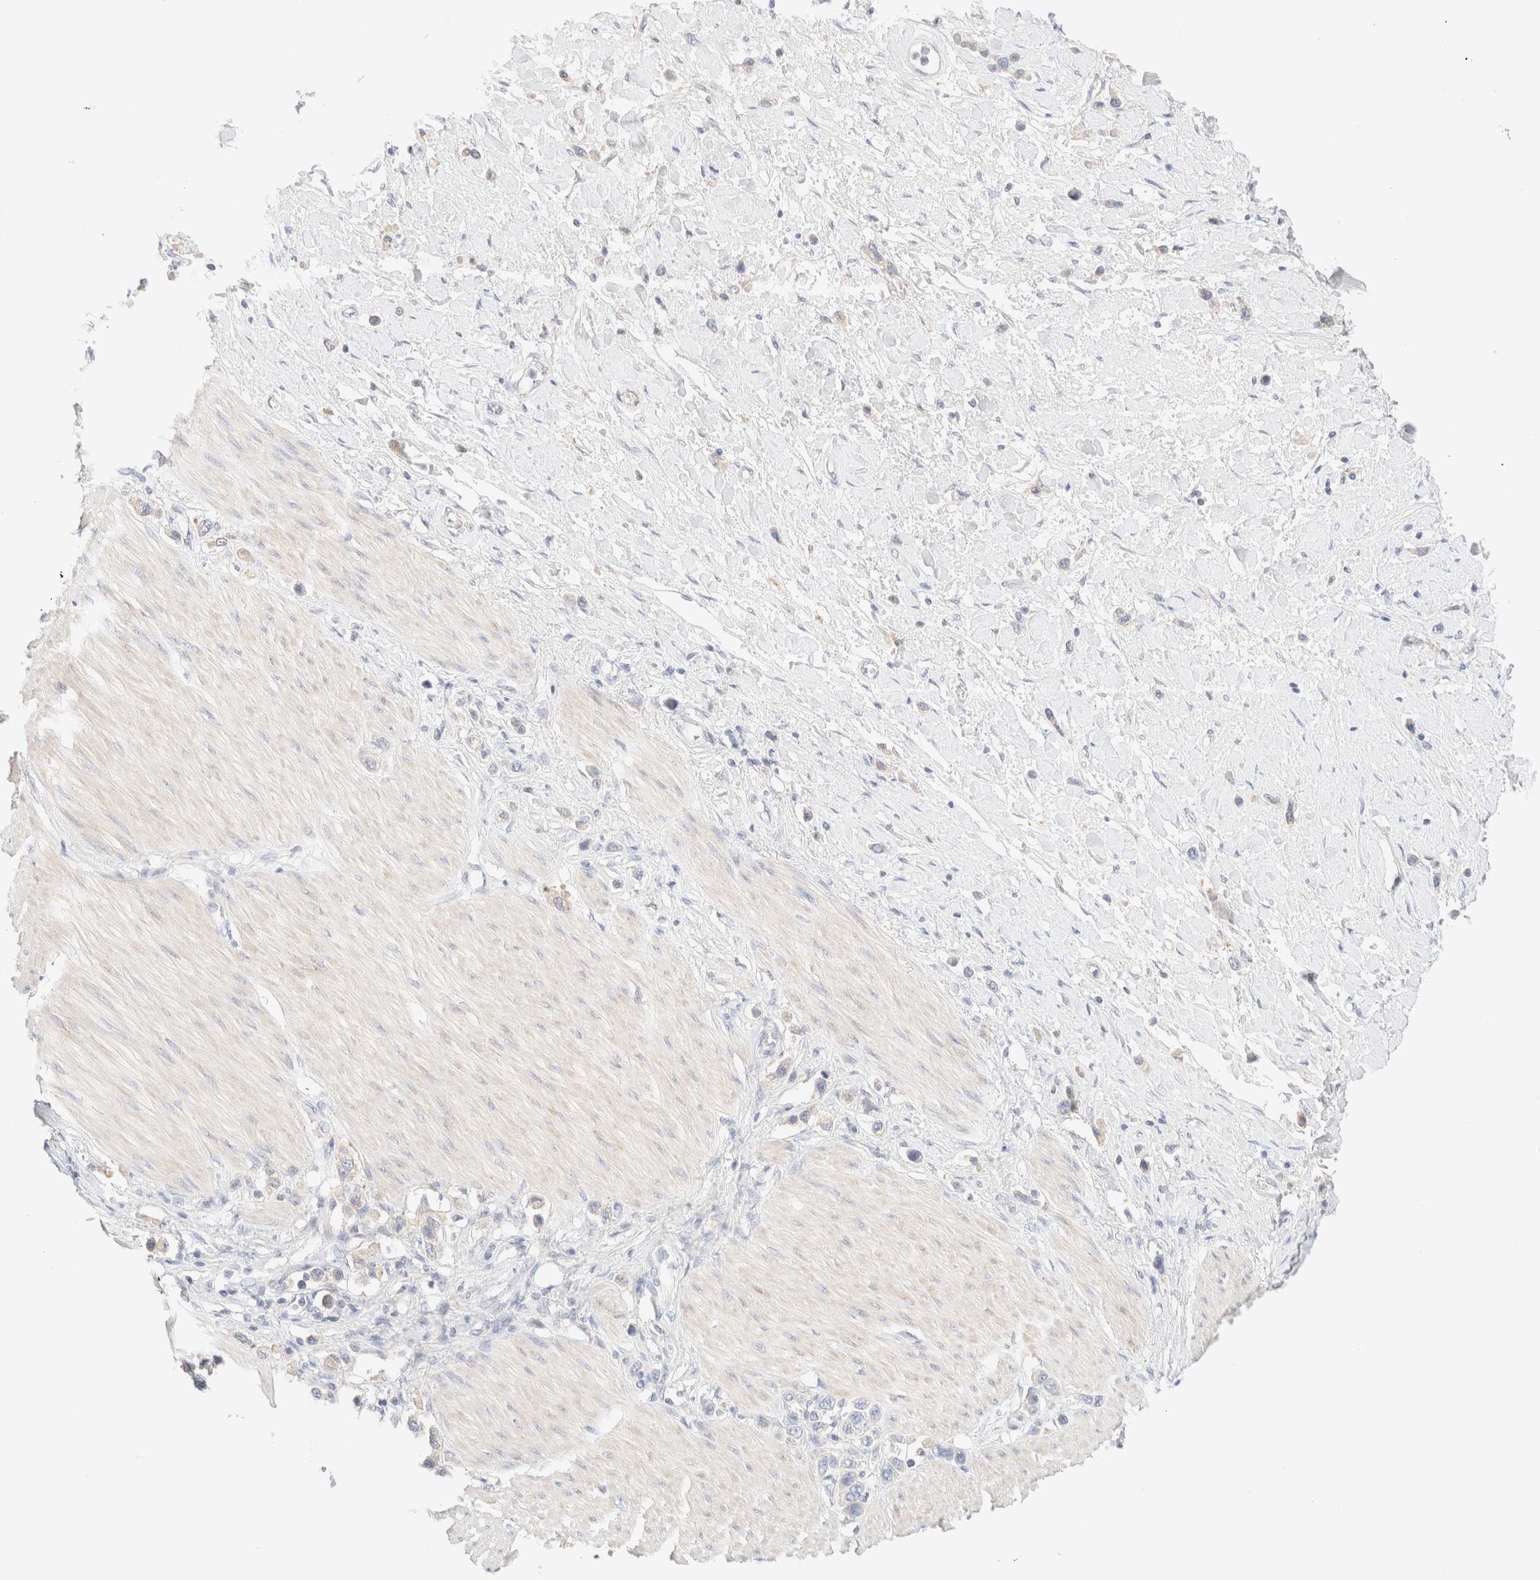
{"staining": {"intensity": "negative", "quantity": "none", "location": "none"}, "tissue": "stomach cancer", "cell_type": "Tumor cells", "image_type": "cancer", "snomed": [{"axis": "morphology", "description": "Adenocarcinoma, NOS"}, {"axis": "topography", "description": "Stomach"}], "caption": "Protein analysis of stomach cancer (adenocarcinoma) exhibits no significant positivity in tumor cells. (Brightfield microscopy of DAB (3,3'-diaminobenzidine) immunohistochemistry (IHC) at high magnification).", "gene": "SARM1", "patient": {"sex": "female", "age": 65}}